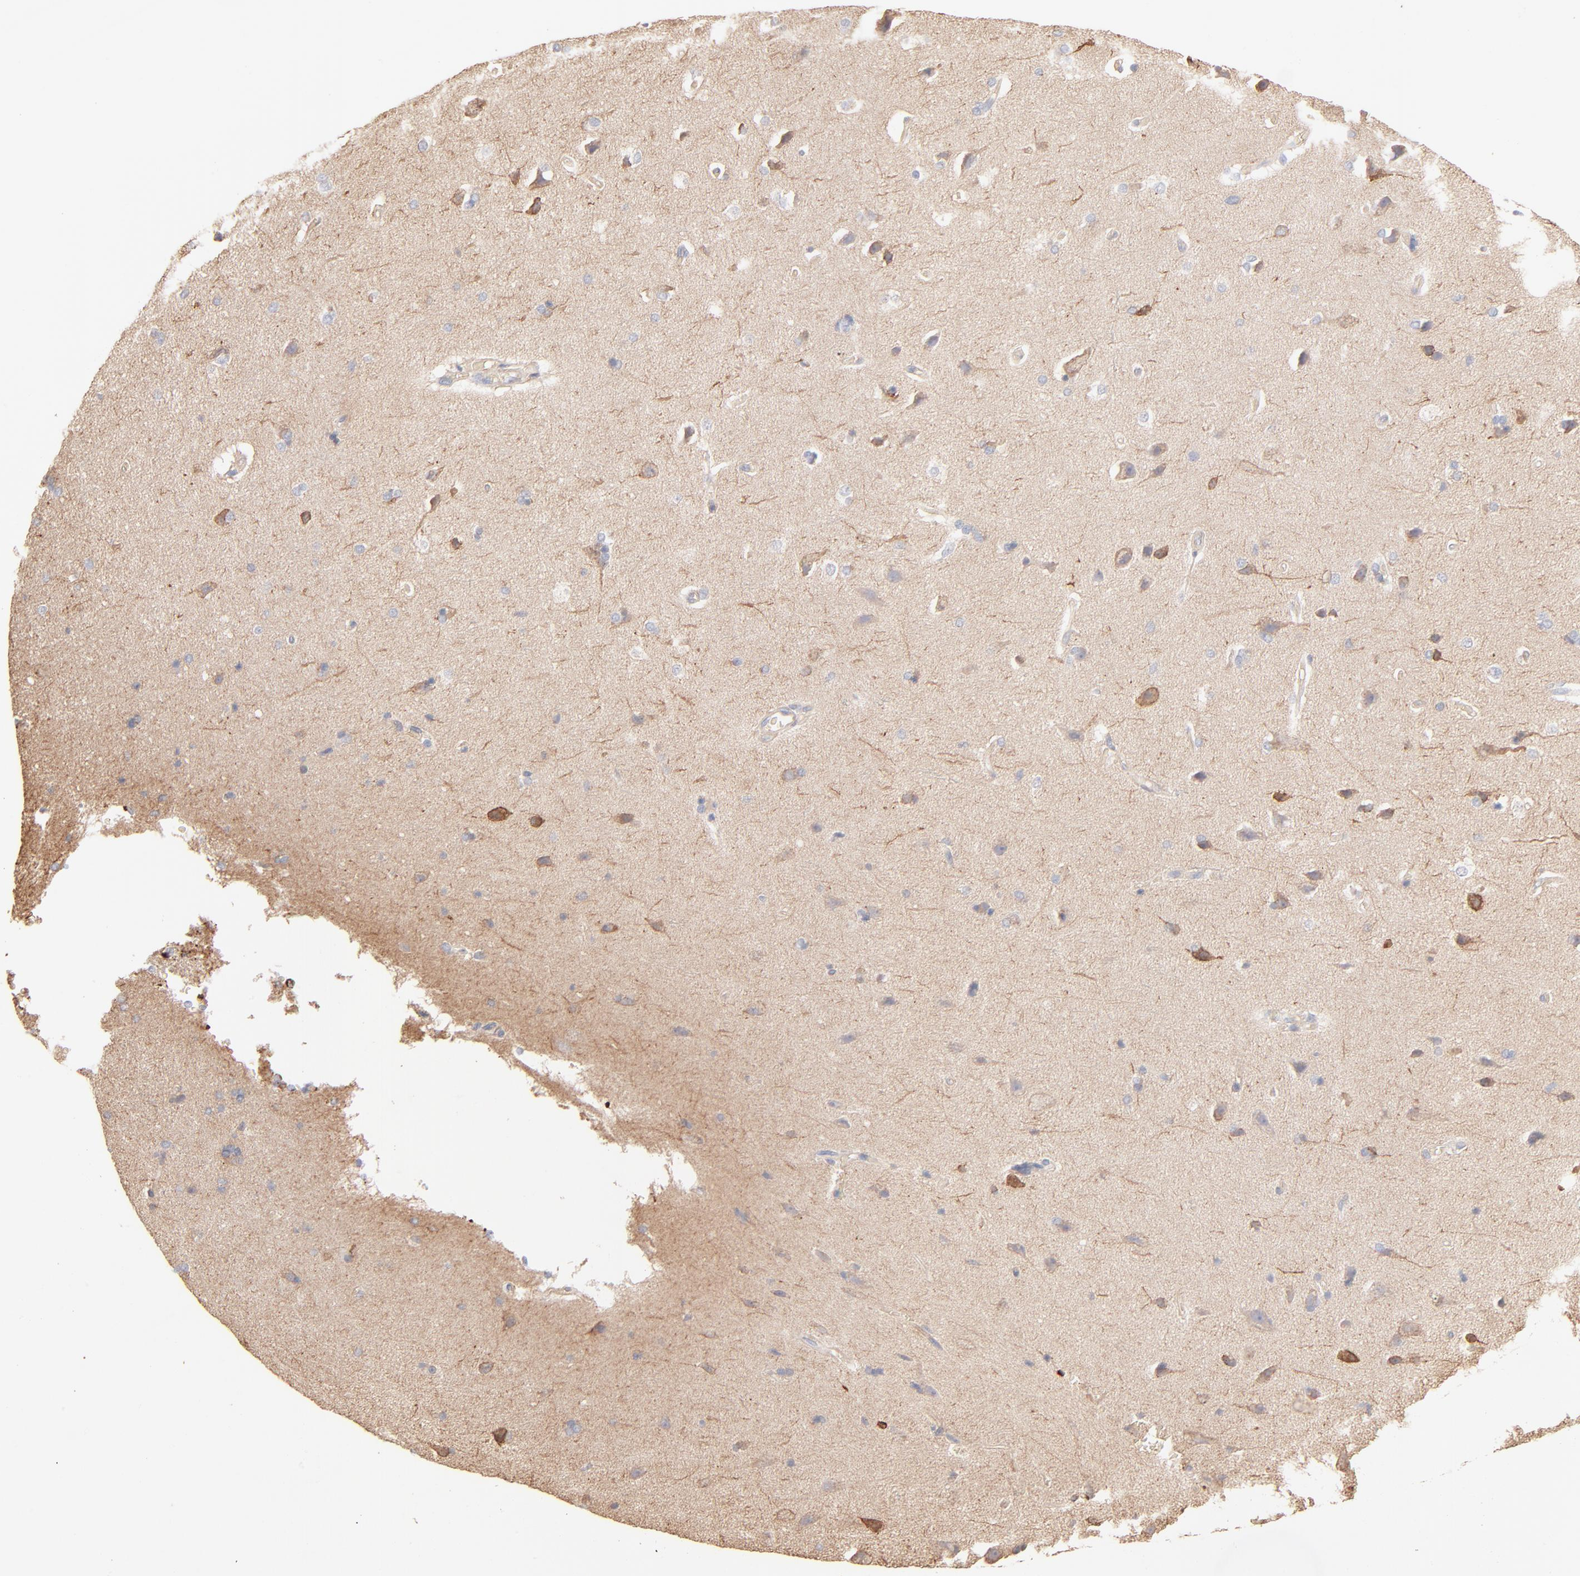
{"staining": {"intensity": "negative", "quantity": "none", "location": "none"}, "tissue": "cerebral cortex", "cell_type": "Endothelial cells", "image_type": "normal", "snomed": [{"axis": "morphology", "description": "Normal tissue, NOS"}, {"axis": "topography", "description": "Cerebral cortex"}], "caption": "Immunohistochemistry histopathology image of benign human cerebral cortex stained for a protein (brown), which demonstrates no positivity in endothelial cells.", "gene": "SPTB", "patient": {"sex": "male", "age": 62}}